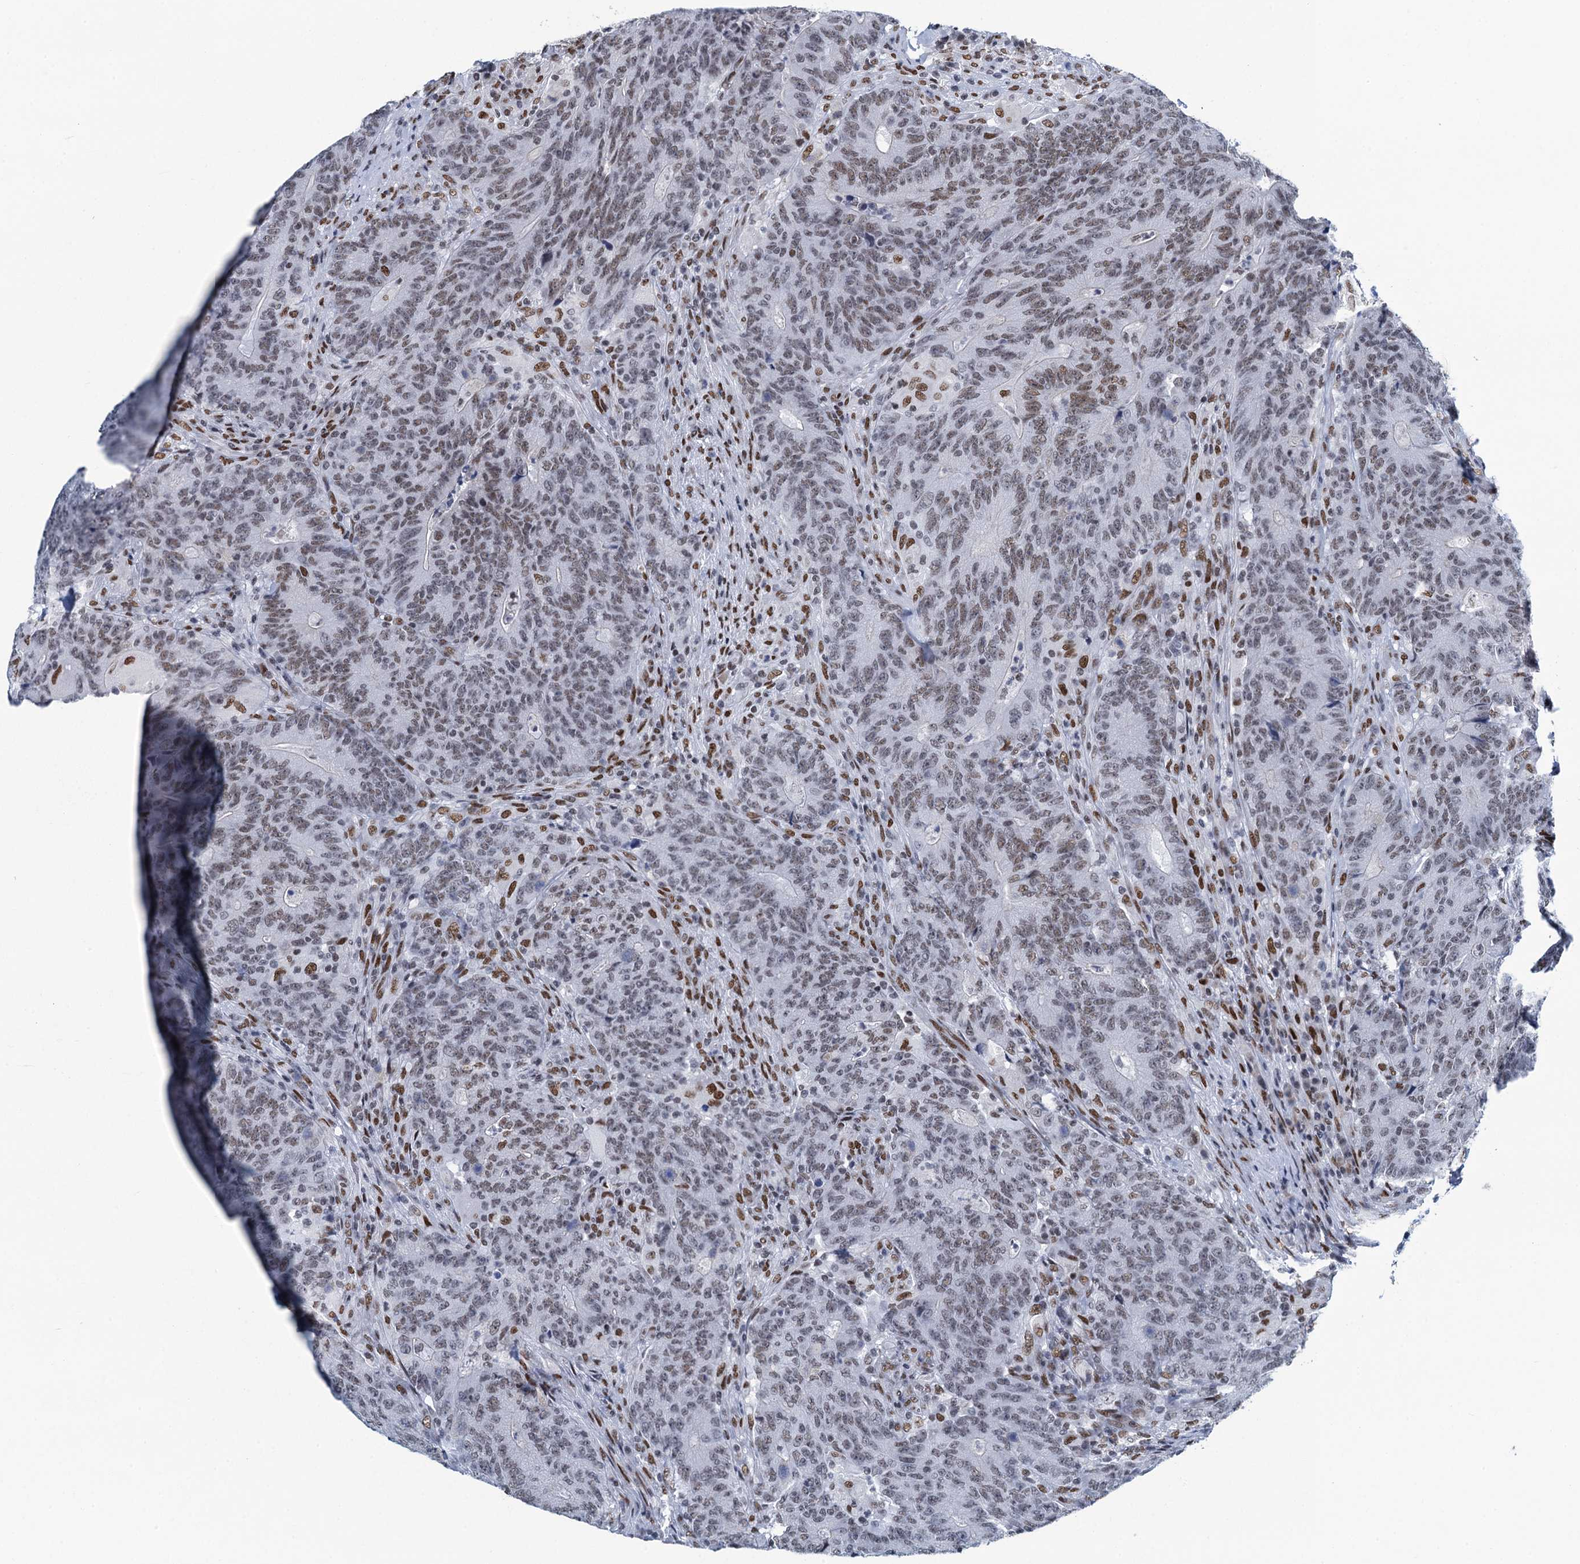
{"staining": {"intensity": "weak", "quantity": ">75%", "location": "nuclear"}, "tissue": "colorectal cancer", "cell_type": "Tumor cells", "image_type": "cancer", "snomed": [{"axis": "morphology", "description": "Adenocarcinoma, NOS"}, {"axis": "topography", "description": "Colon"}], "caption": "Immunohistochemical staining of colorectal cancer exhibits weak nuclear protein staining in approximately >75% of tumor cells.", "gene": "HNRNPUL2", "patient": {"sex": "female", "age": 75}}